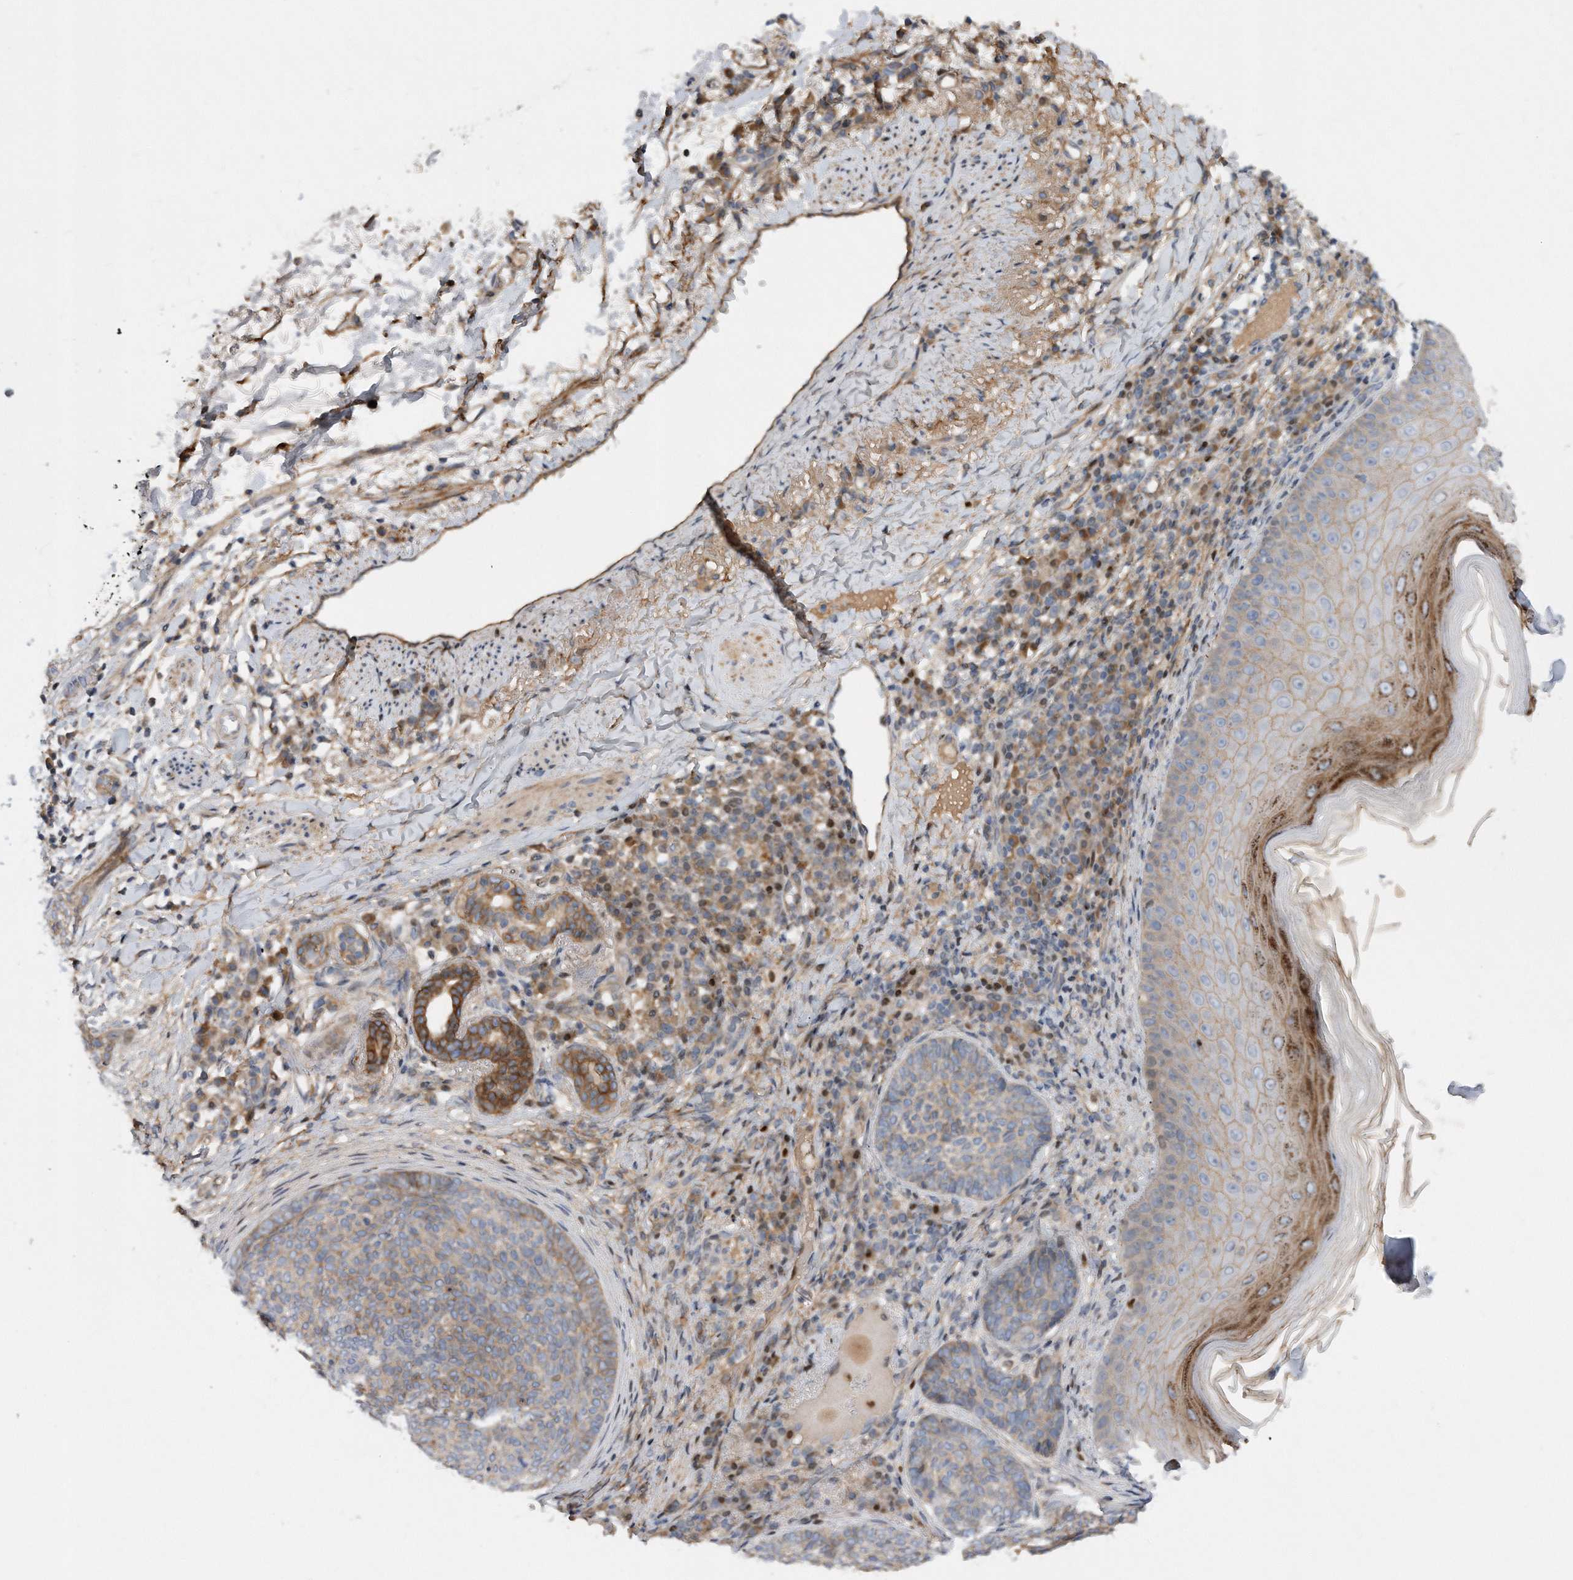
{"staining": {"intensity": "negative", "quantity": "none", "location": "none"}, "tissue": "skin cancer", "cell_type": "Tumor cells", "image_type": "cancer", "snomed": [{"axis": "morphology", "description": "Basal cell carcinoma"}, {"axis": "topography", "description": "Skin"}], "caption": "Immunohistochemical staining of skin cancer demonstrates no significant staining in tumor cells.", "gene": "CDH12", "patient": {"sex": "male", "age": 85}}